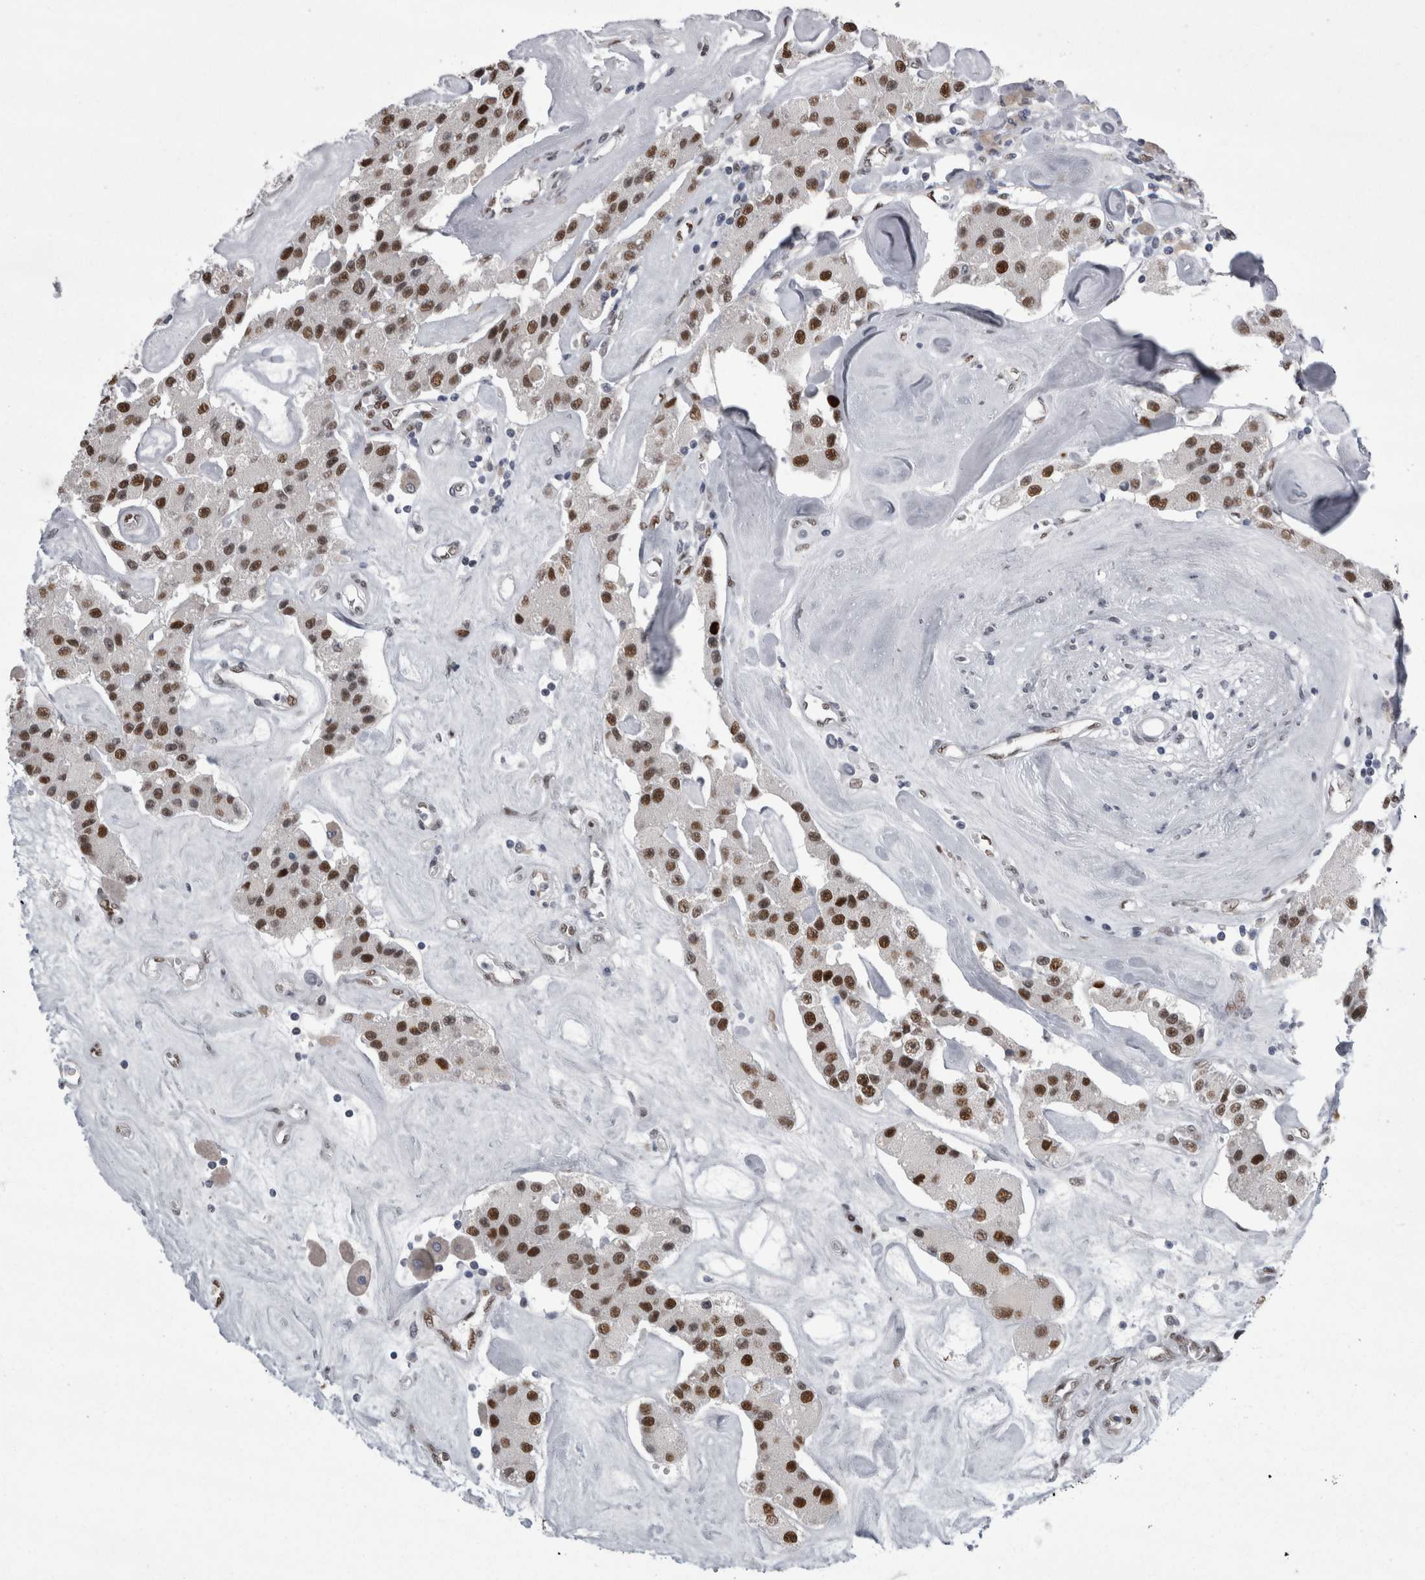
{"staining": {"intensity": "strong", "quantity": ">75%", "location": "nuclear"}, "tissue": "carcinoid", "cell_type": "Tumor cells", "image_type": "cancer", "snomed": [{"axis": "morphology", "description": "Carcinoid, malignant, NOS"}, {"axis": "topography", "description": "Pancreas"}], "caption": "Carcinoid tissue shows strong nuclear positivity in about >75% of tumor cells", "gene": "C1orf54", "patient": {"sex": "male", "age": 41}}